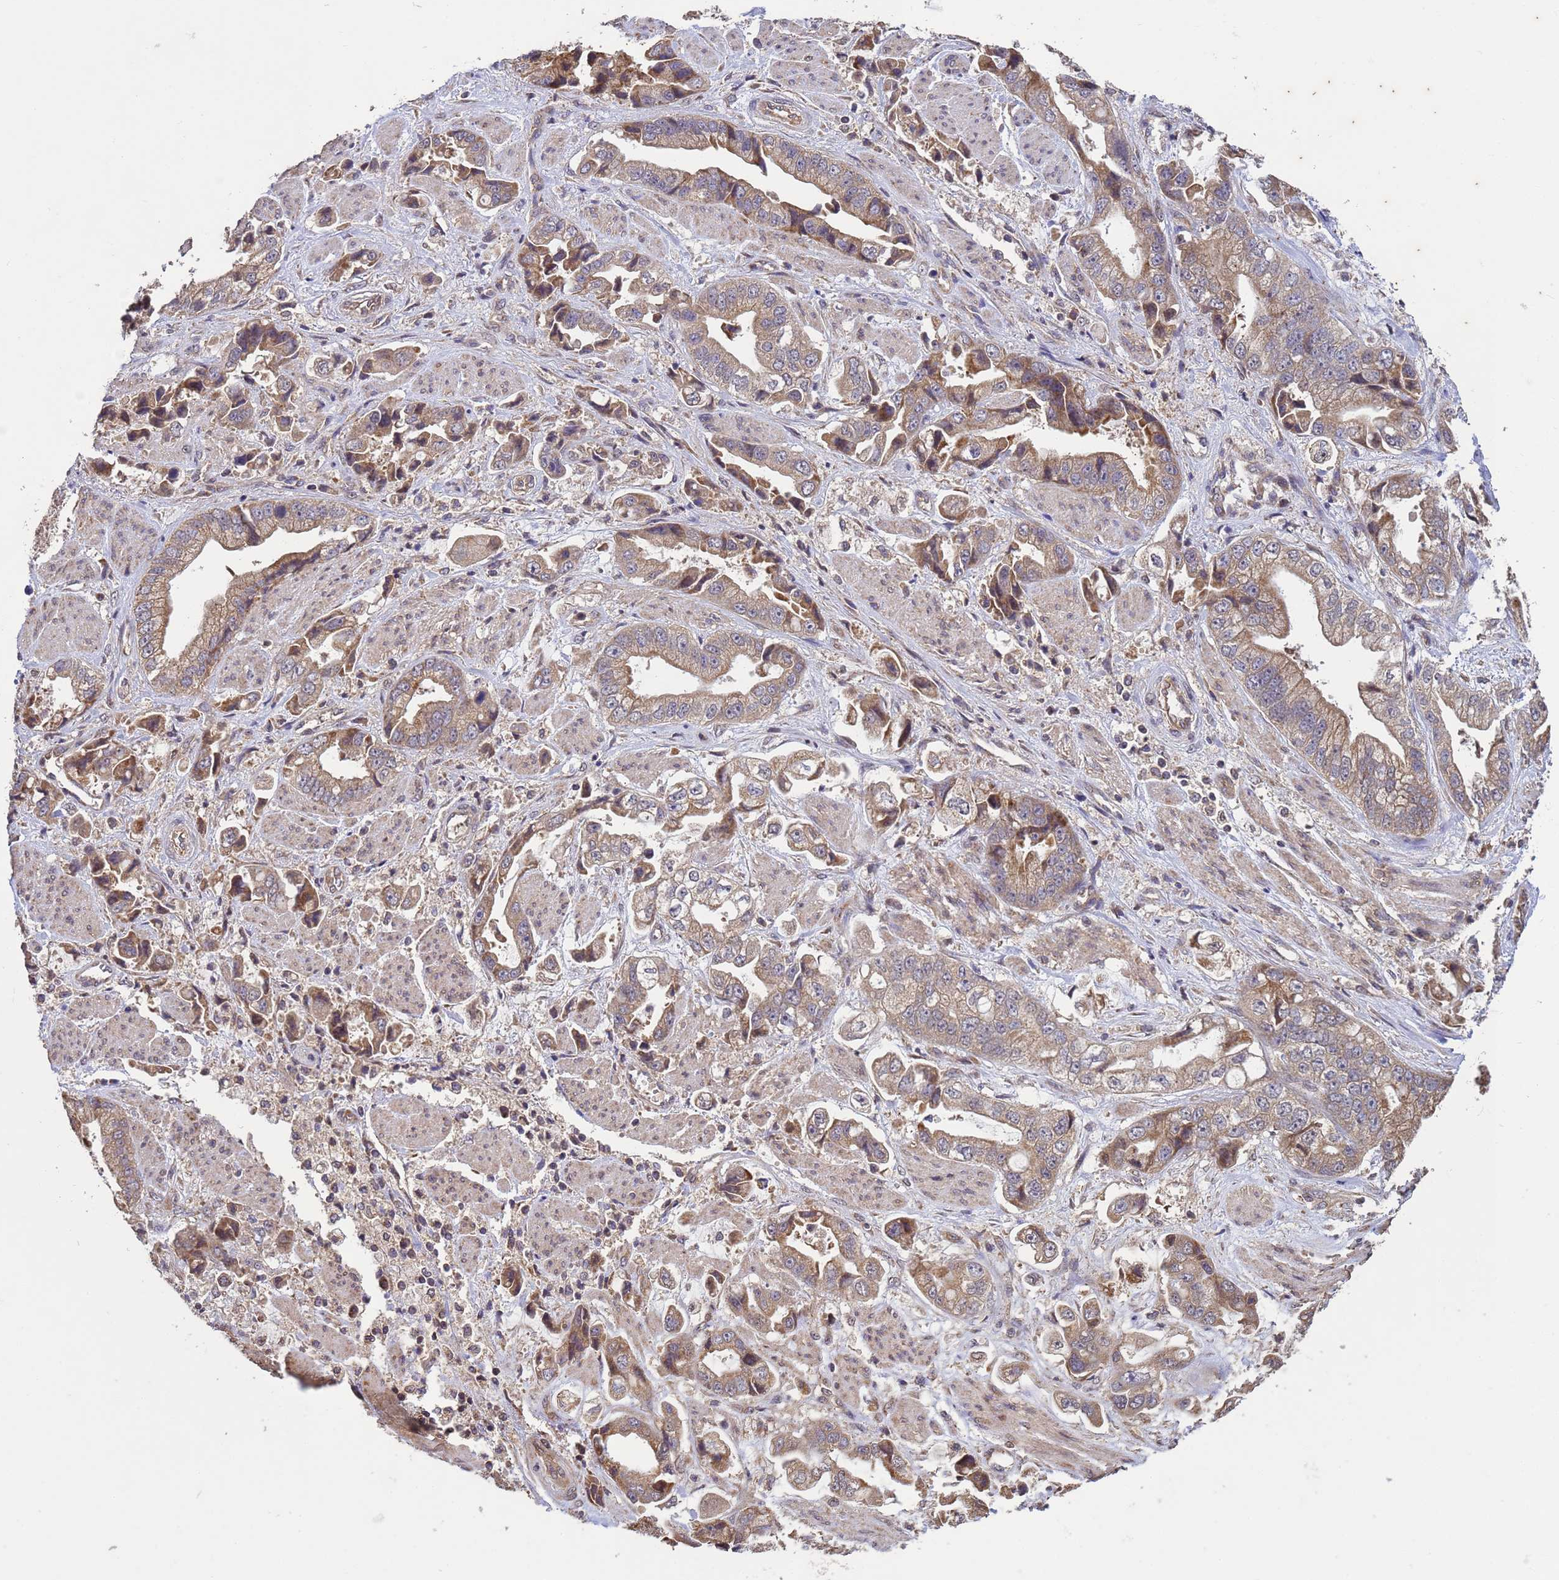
{"staining": {"intensity": "moderate", "quantity": ">75%", "location": "cytoplasmic/membranous"}, "tissue": "stomach cancer", "cell_type": "Tumor cells", "image_type": "cancer", "snomed": [{"axis": "morphology", "description": "Adenocarcinoma, NOS"}, {"axis": "topography", "description": "Stomach"}], "caption": "Immunohistochemical staining of human stomach cancer displays medium levels of moderate cytoplasmic/membranous expression in about >75% of tumor cells. Nuclei are stained in blue.", "gene": "P2RX7", "patient": {"sex": "male", "age": 62}}